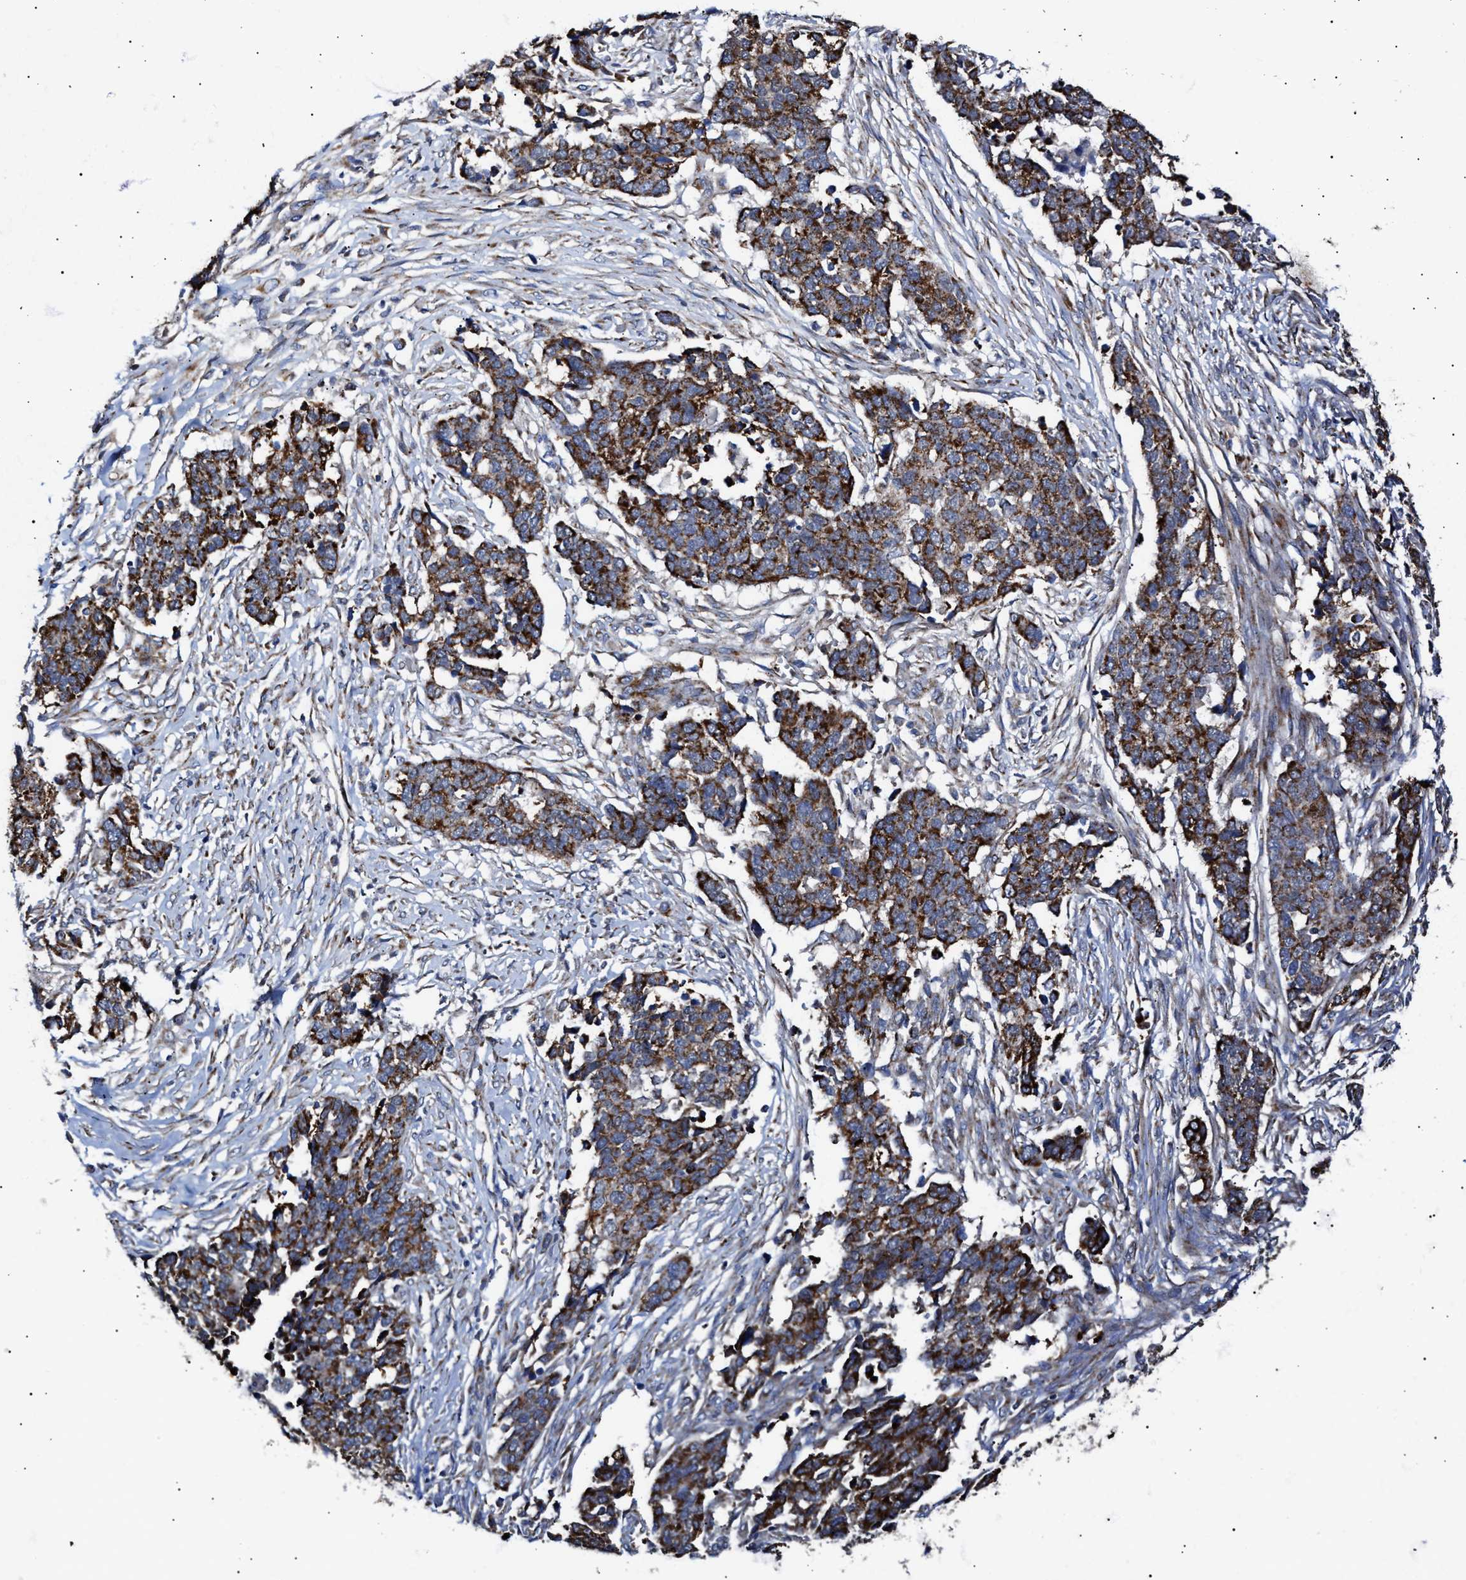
{"staining": {"intensity": "strong", "quantity": ">75%", "location": "cytoplasmic/membranous"}, "tissue": "ovarian cancer", "cell_type": "Tumor cells", "image_type": "cancer", "snomed": [{"axis": "morphology", "description": "Cystadenocarcinoma, serous, NOS"}, {"axis": "topography", "description": "Ovary"}], "caption": "Human serous cystadenocarcinoma (ovarian) stained with a brown dye shows strong cytoplasmic/membranous positive positivity in approximately >75% of tumor cells.", "gene": "MECR", "patient": {"sex": "female", "age": 44}}